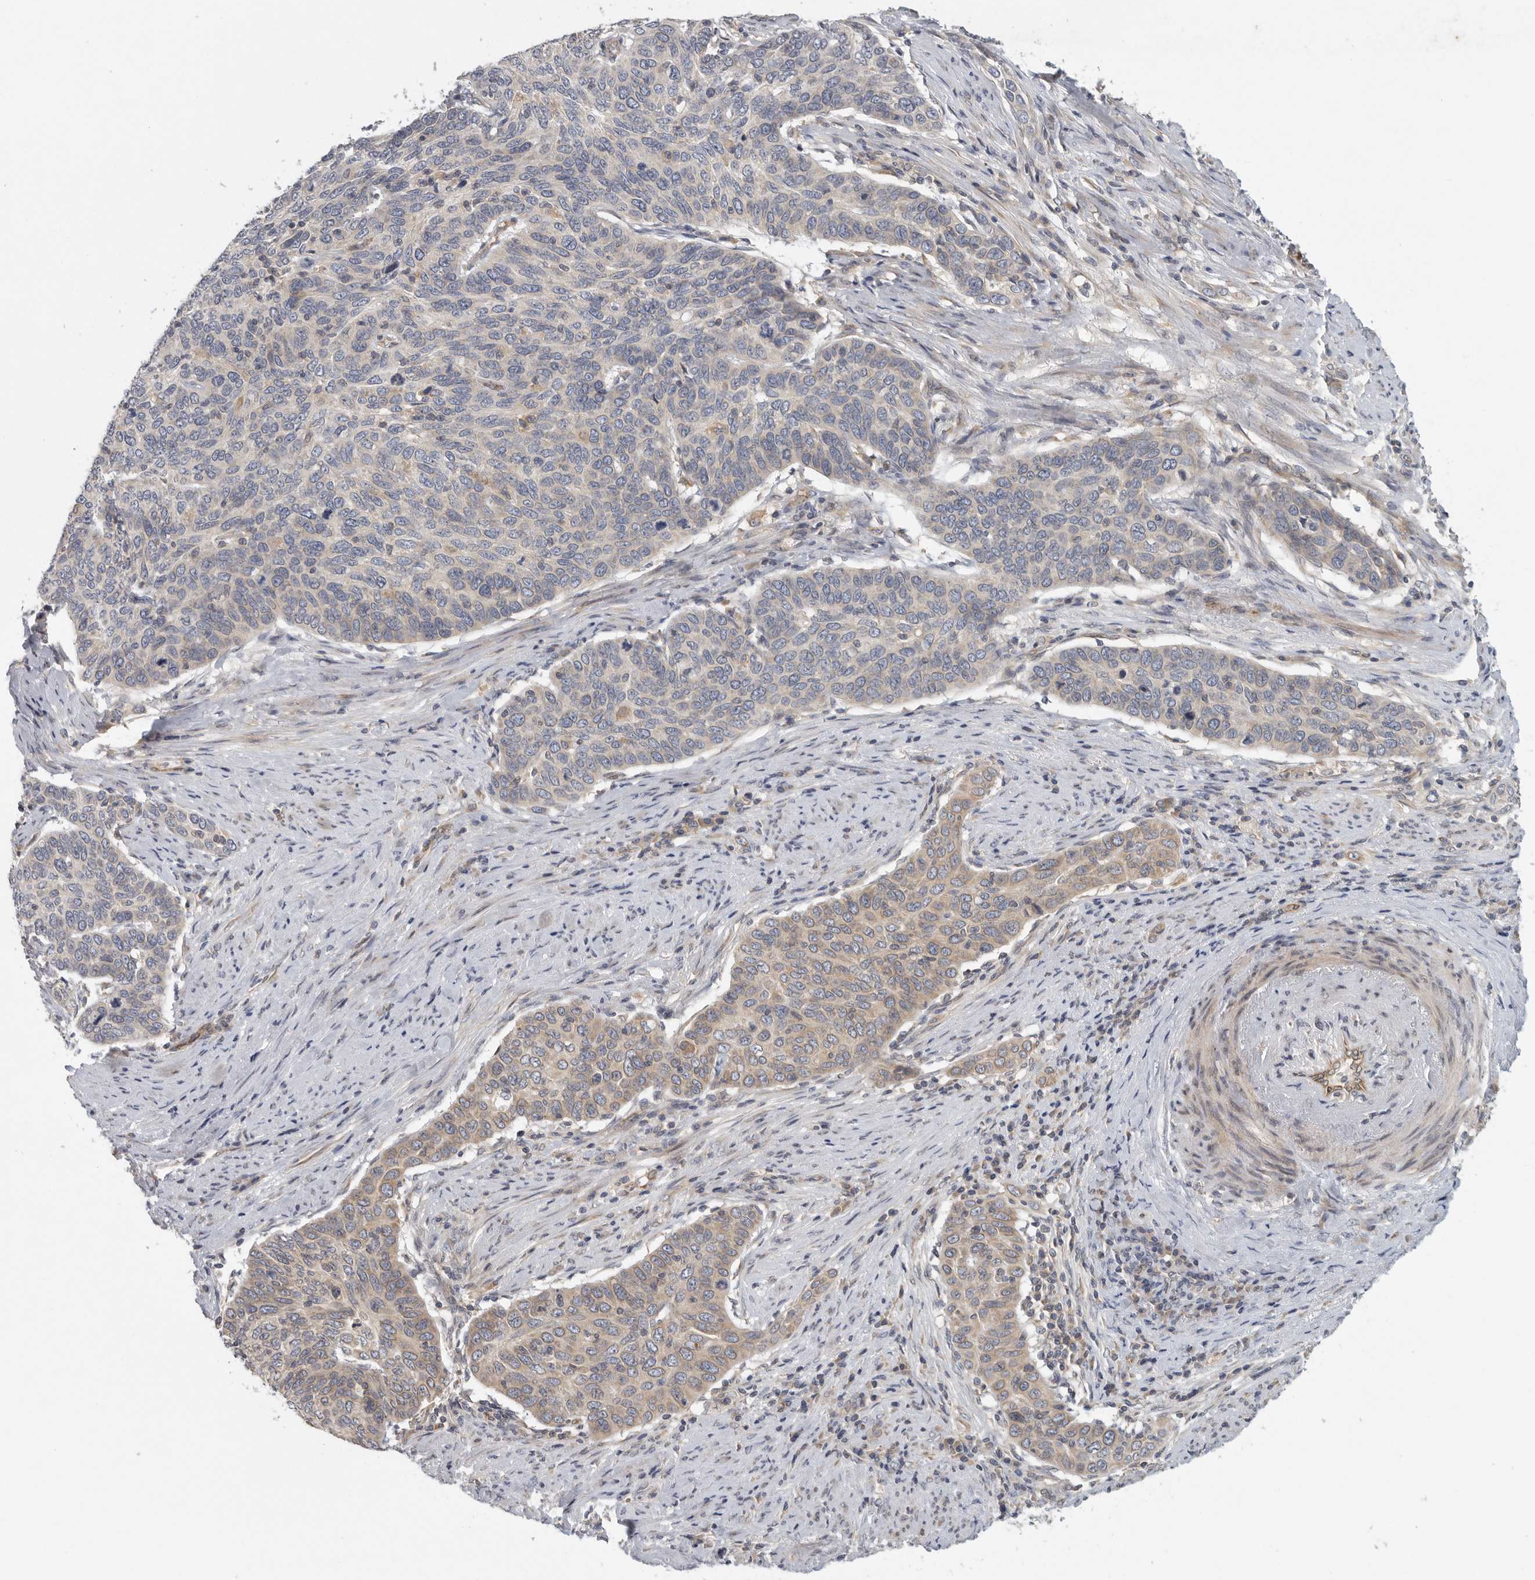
{"staining": {"intensity": "weak", "quantity": "25%-75%", "location": "cytoplasmic/membranous"}, "tissue": "cervical cancer", "cell_type": "Tumor cells", "image_type": "cancer", "snomed": [{"axis": "morphology", "description": "Squamous cell carcinoma, NOS"}, {"axis": "topography", "description": "Cervix"}], "caption": "IHC staining of cervical squamous cell carcinoma, which demonstrates low levels of weak cytoplasmic/membranous staining in approximately 25%-75% of tumor cells indicating weak cytoplasmic/membranous protein expression. The staining was performed using DAB (brown) for protein detection and nuclei were counterstained in hematoxylin (blue).", "gene": "BCAP29", "patient": {"sex": "female", "age": 60}}